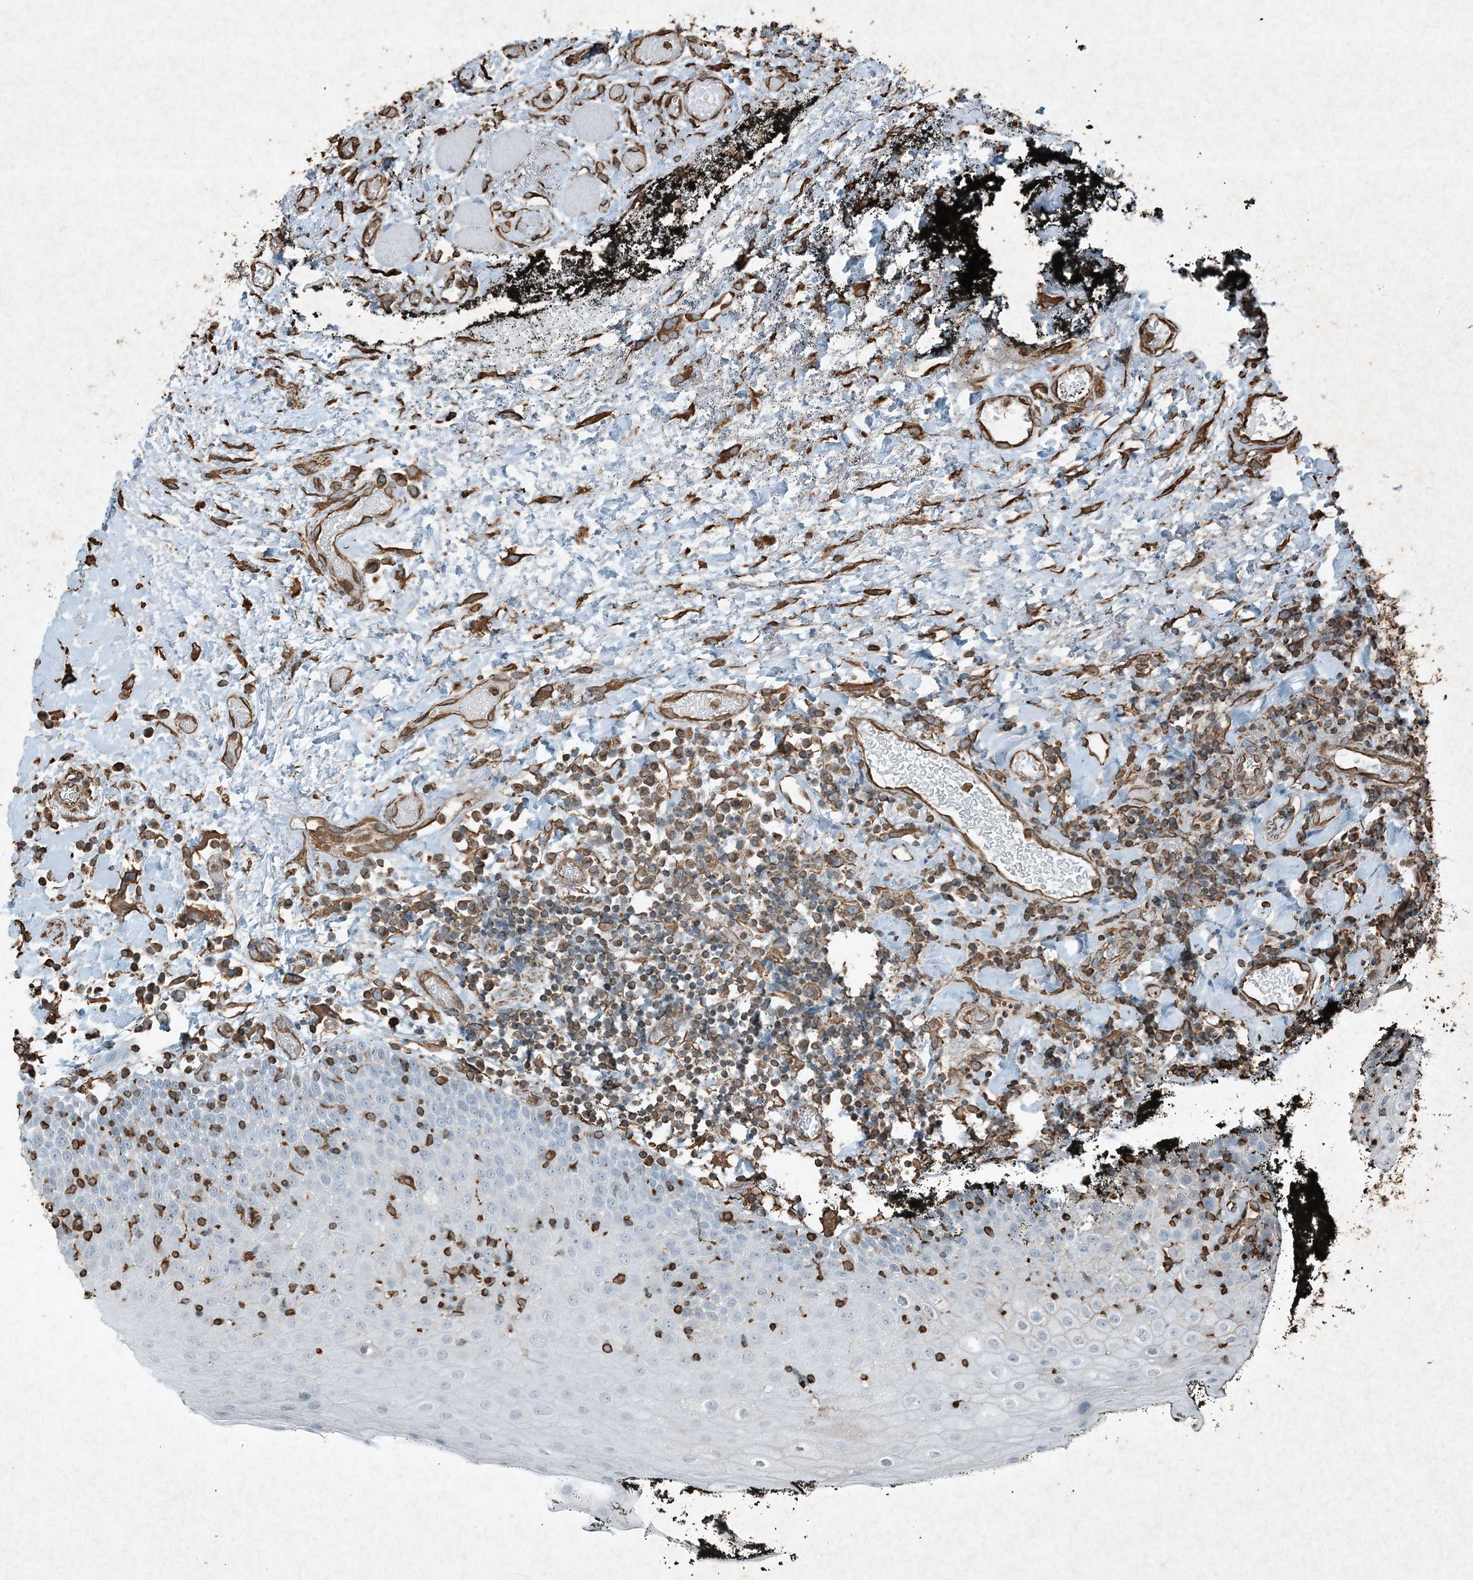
{"staining": {"intensity": "negative", "quantity": "none", "location": "none"}, "tissue": "oral mucosa", "cell_type": "Squamous epithelial cells", "image_type": "normal", "snomed": [{"axis": "morphology", "description": "Normal tissue, NOS"}, {"axis": "topography", "description": "Oral tissue"}], "caption": "Immunohistochemical staining of unremarkable oral mucosa reveals no significant expression in squamous epithelial cells. Nuclei are stained in blue.", "gene": "RYK", "patient": {"sex": "male", "age": 74}}